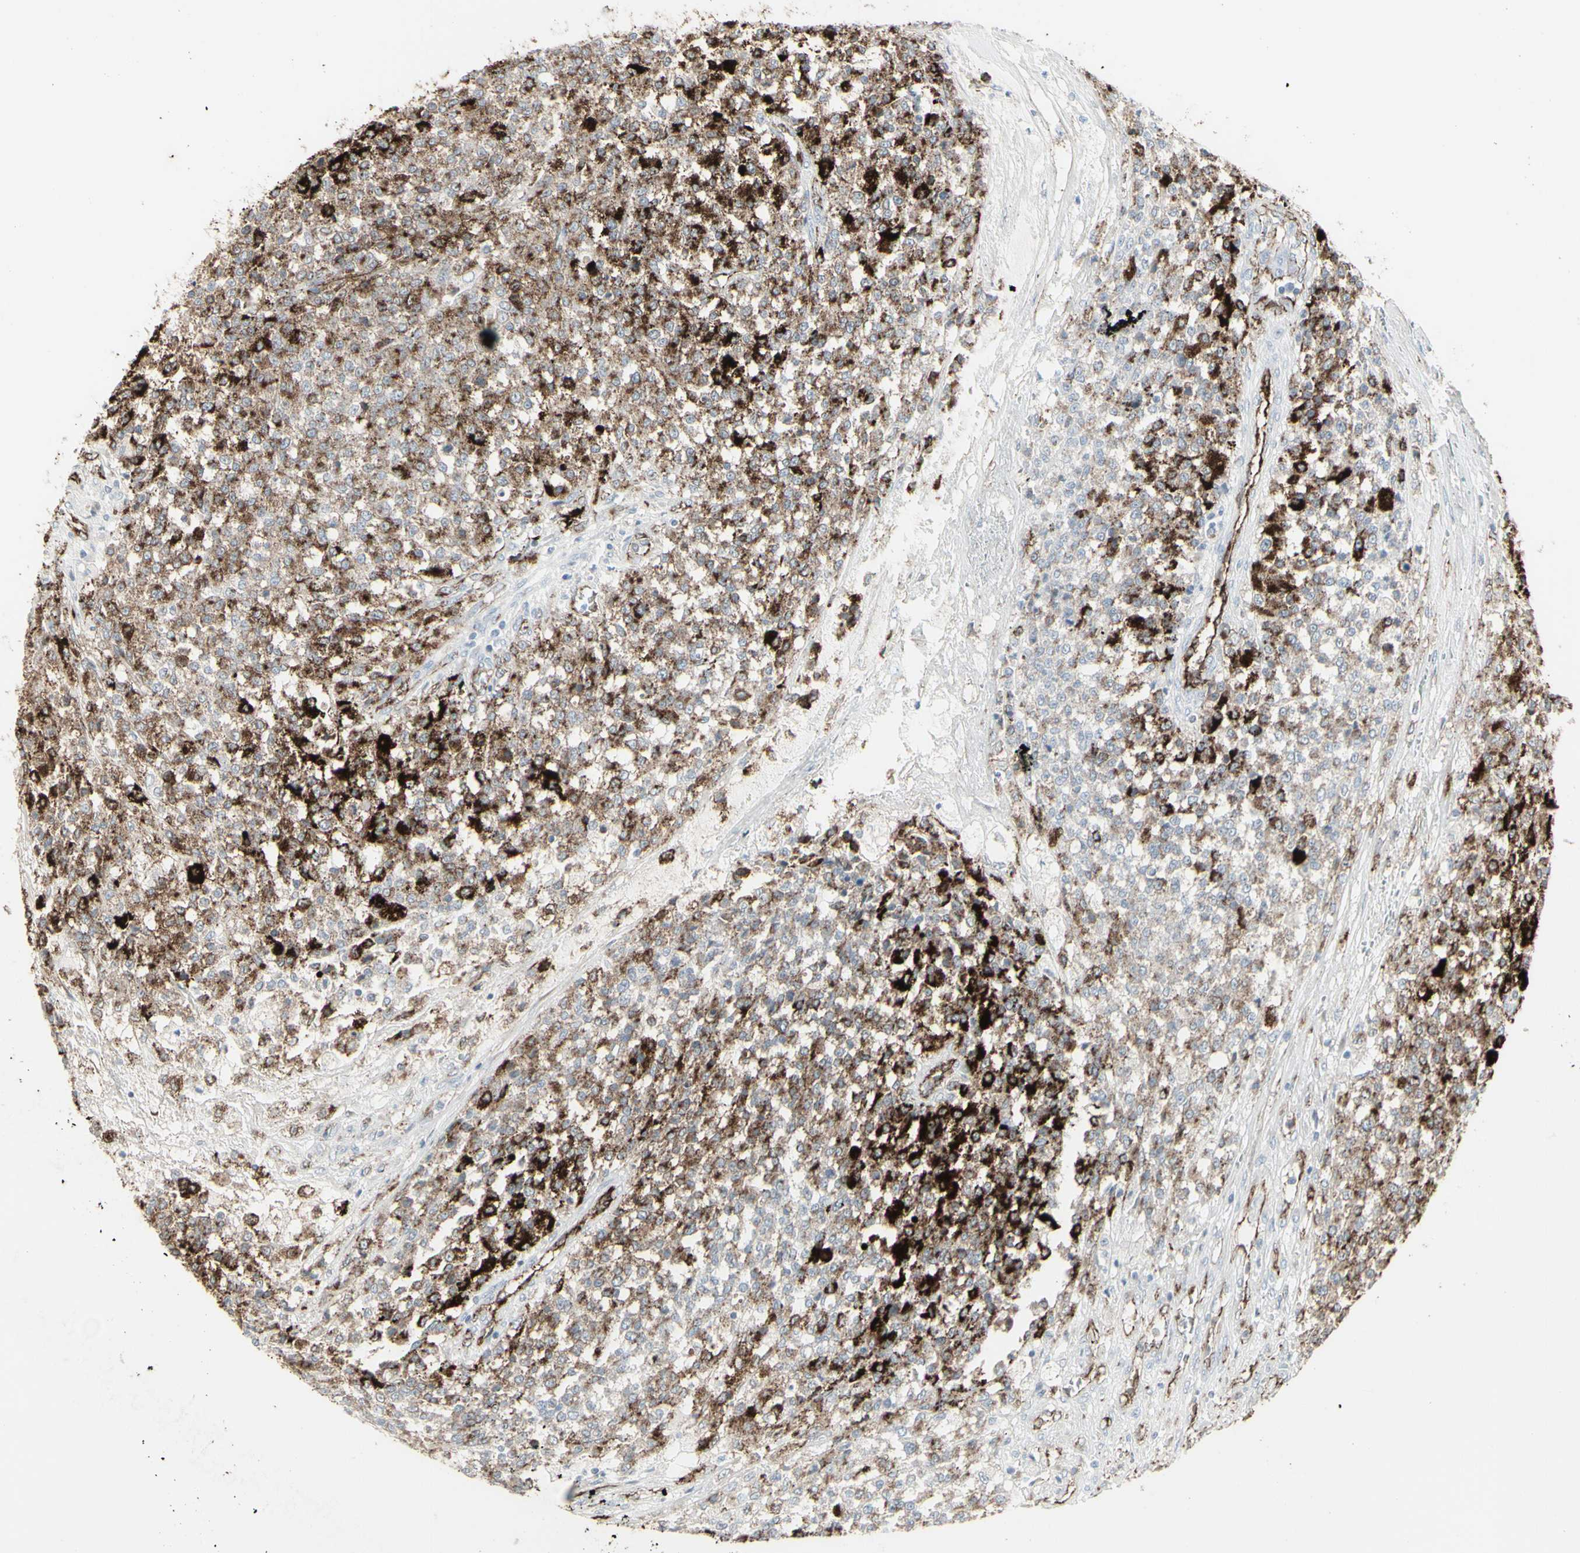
{"staining": {"intensity": "strong", "quantity": "<25%", "location": "cytoplasmic/membranous"}, "tissue": "testis cancer", "cell_type": "Tumor cells", "image_type": "cancer", "snomed": [{"axis": "morphology", "description": "Seminoma, NOS"}, {"axis": "topography", "description": "Testis"}], "caption": "IHC (DAB (3,3'-diaminobenzidine)) staining of testis cancer reveals strong cytoplasmic/membranous protein staining in approximately <25% of tumor cells.", "gene": "GJA1", "patient": {"sex": "male", "age": 59}}